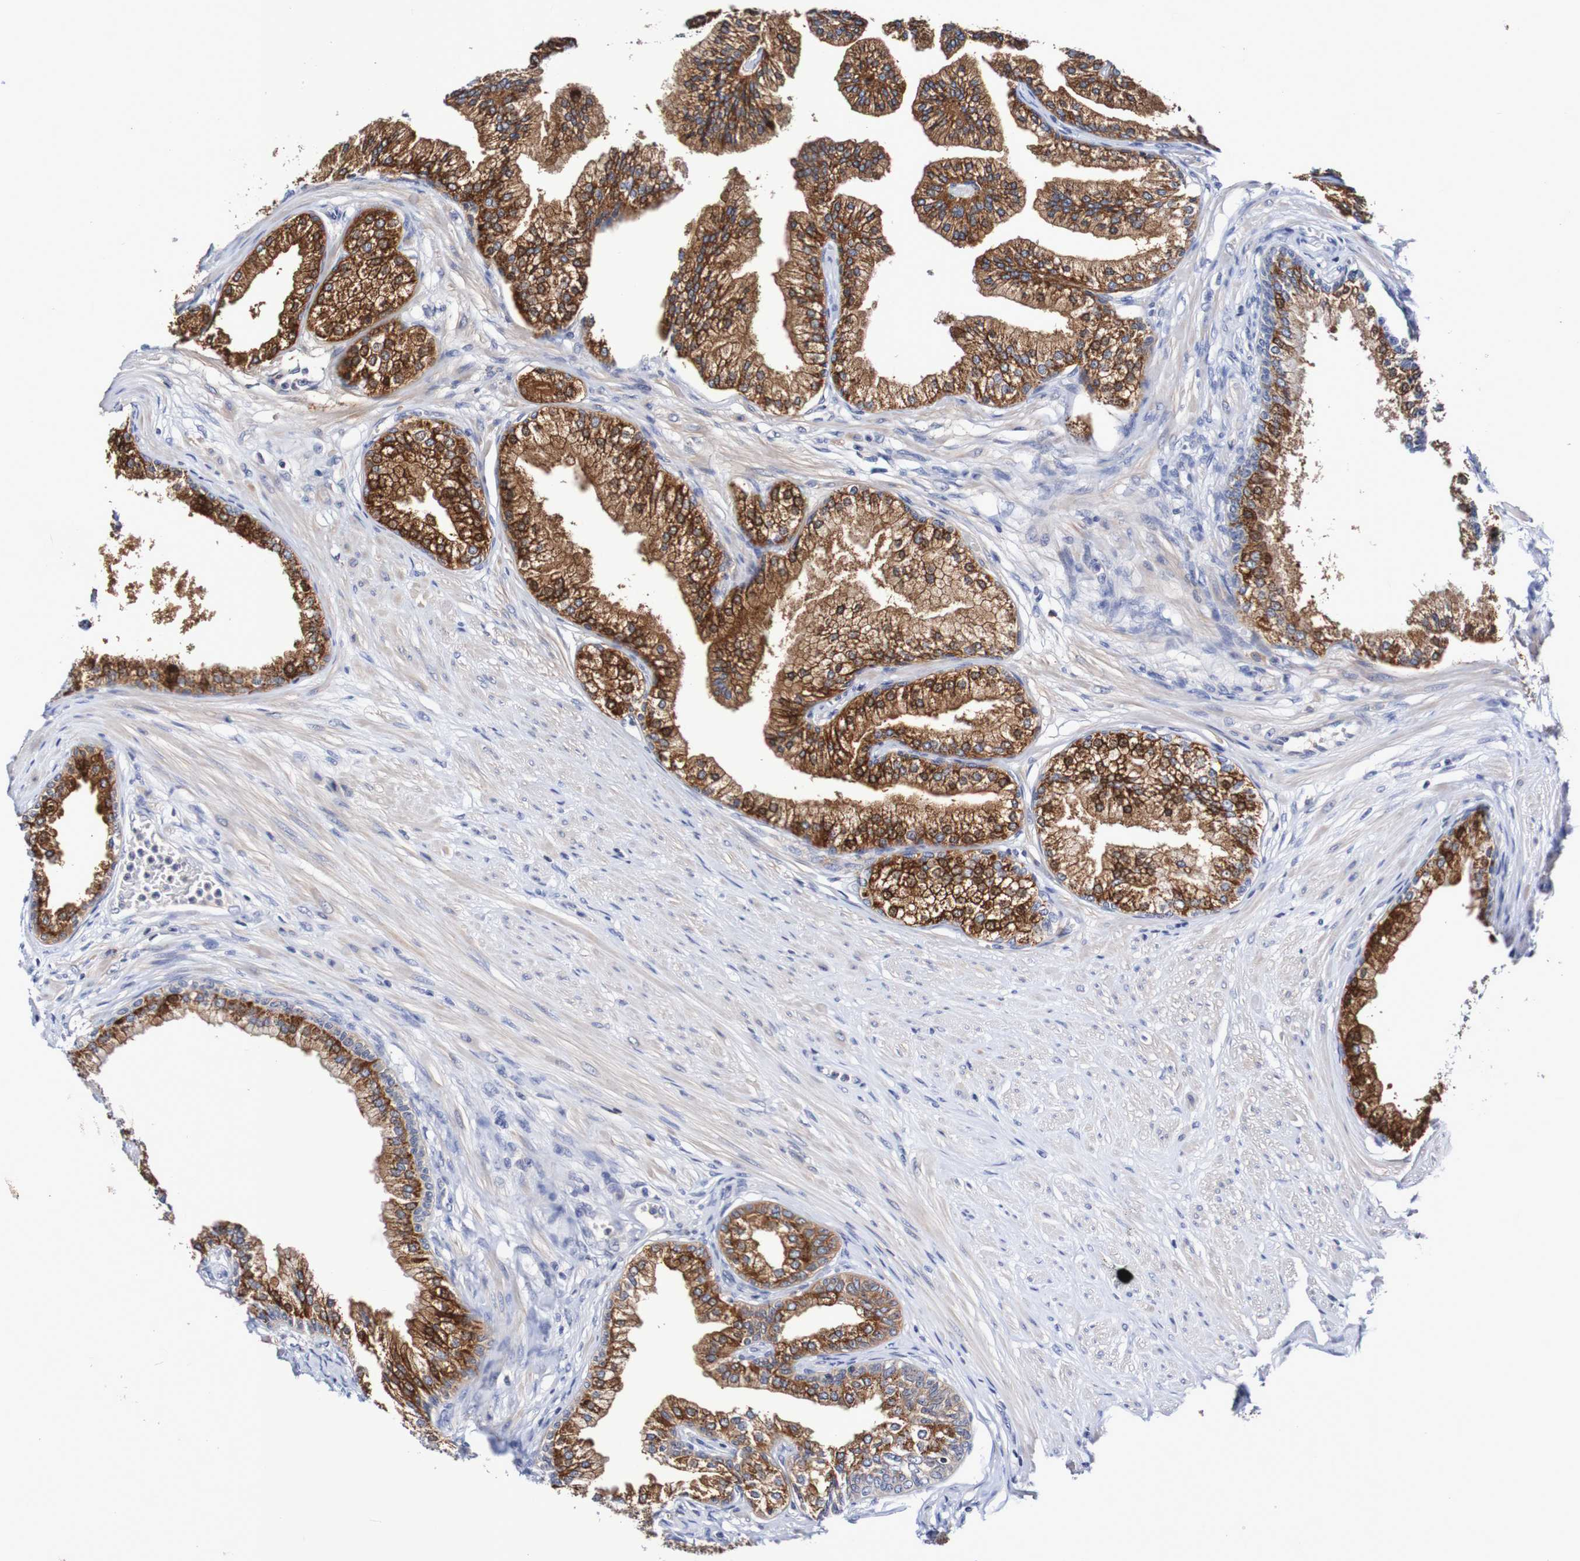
{"staining": {"intensity": "strong", "quantity": ">75%", "location": "cytoplasmic/membranous"}, "tissue": "prostate", "cell_type": "Glandular cells", "image_type": "normal", "snomed": [{"axis": "morphology", "description": "Normal tissue, NOS"}, {"axis": "morphology", "description": "Urothelial carcinoma, Low grade"}, {"axis": "topography", "description": "Urinary bladder"}, {"axis": "topography", "description": "Prostate"}], "caption": "IHC image of unremarkable prostate: human prostate stained using immunohistochemistry (IHC) reveals high levels of strong protein expression localized specifically in the cytoplasmic/membranous of glandular cells, appearing as a cytoplasmic/membranous brown color.", "gene": "ACVR1C", "patient": {"sex": "male", "age": 60}}